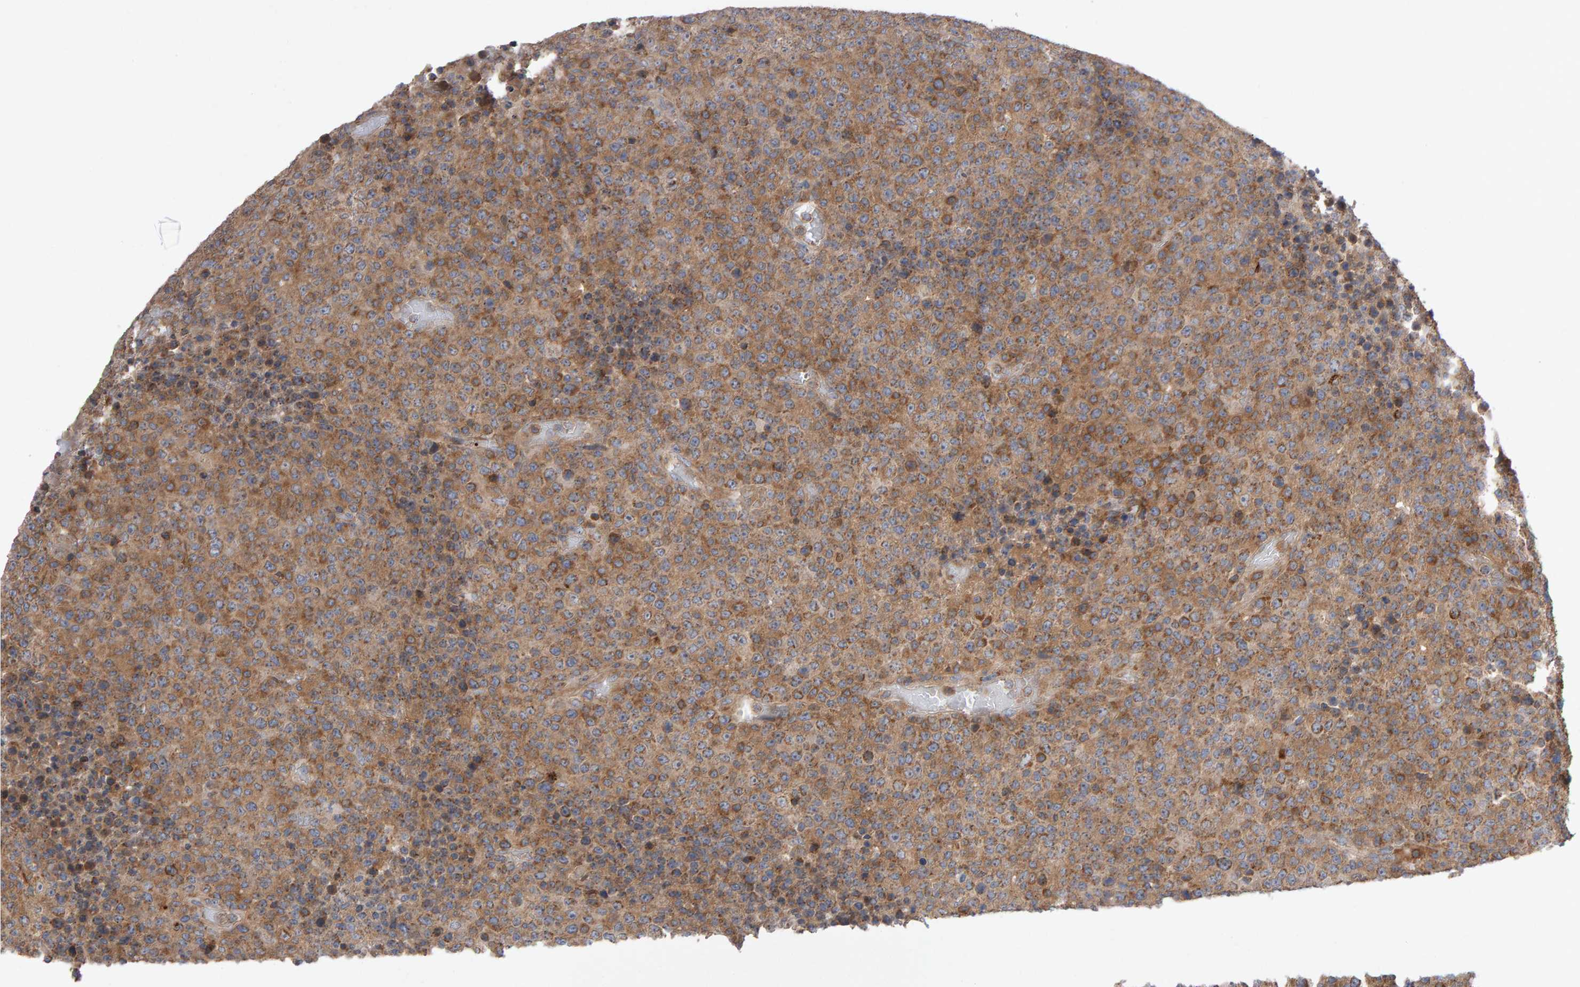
{"staining": {"intensity": "moderate", "quantity": ">75%", "location": "cytoplasmic/membranous"}, "tissue": "lymphoma", "cell_type": "Tumor cells", "image_type": "cancer", "snomed": [{"axis": "morphology", "description": "Malignant lymphoma, non-Hodgkin's type, High grade"}, {"axis": "topography", "description": "Lymph node"}], "caption": "IHC (DAB (3,3'-diaminobenzidine)) staining of lymphoma shows moderate cytoplasmic/membranous protein positivity in approximately >75% of tumor cells.", "gene": "PGS1", "patient": {"sex": "male", "age": 13}}